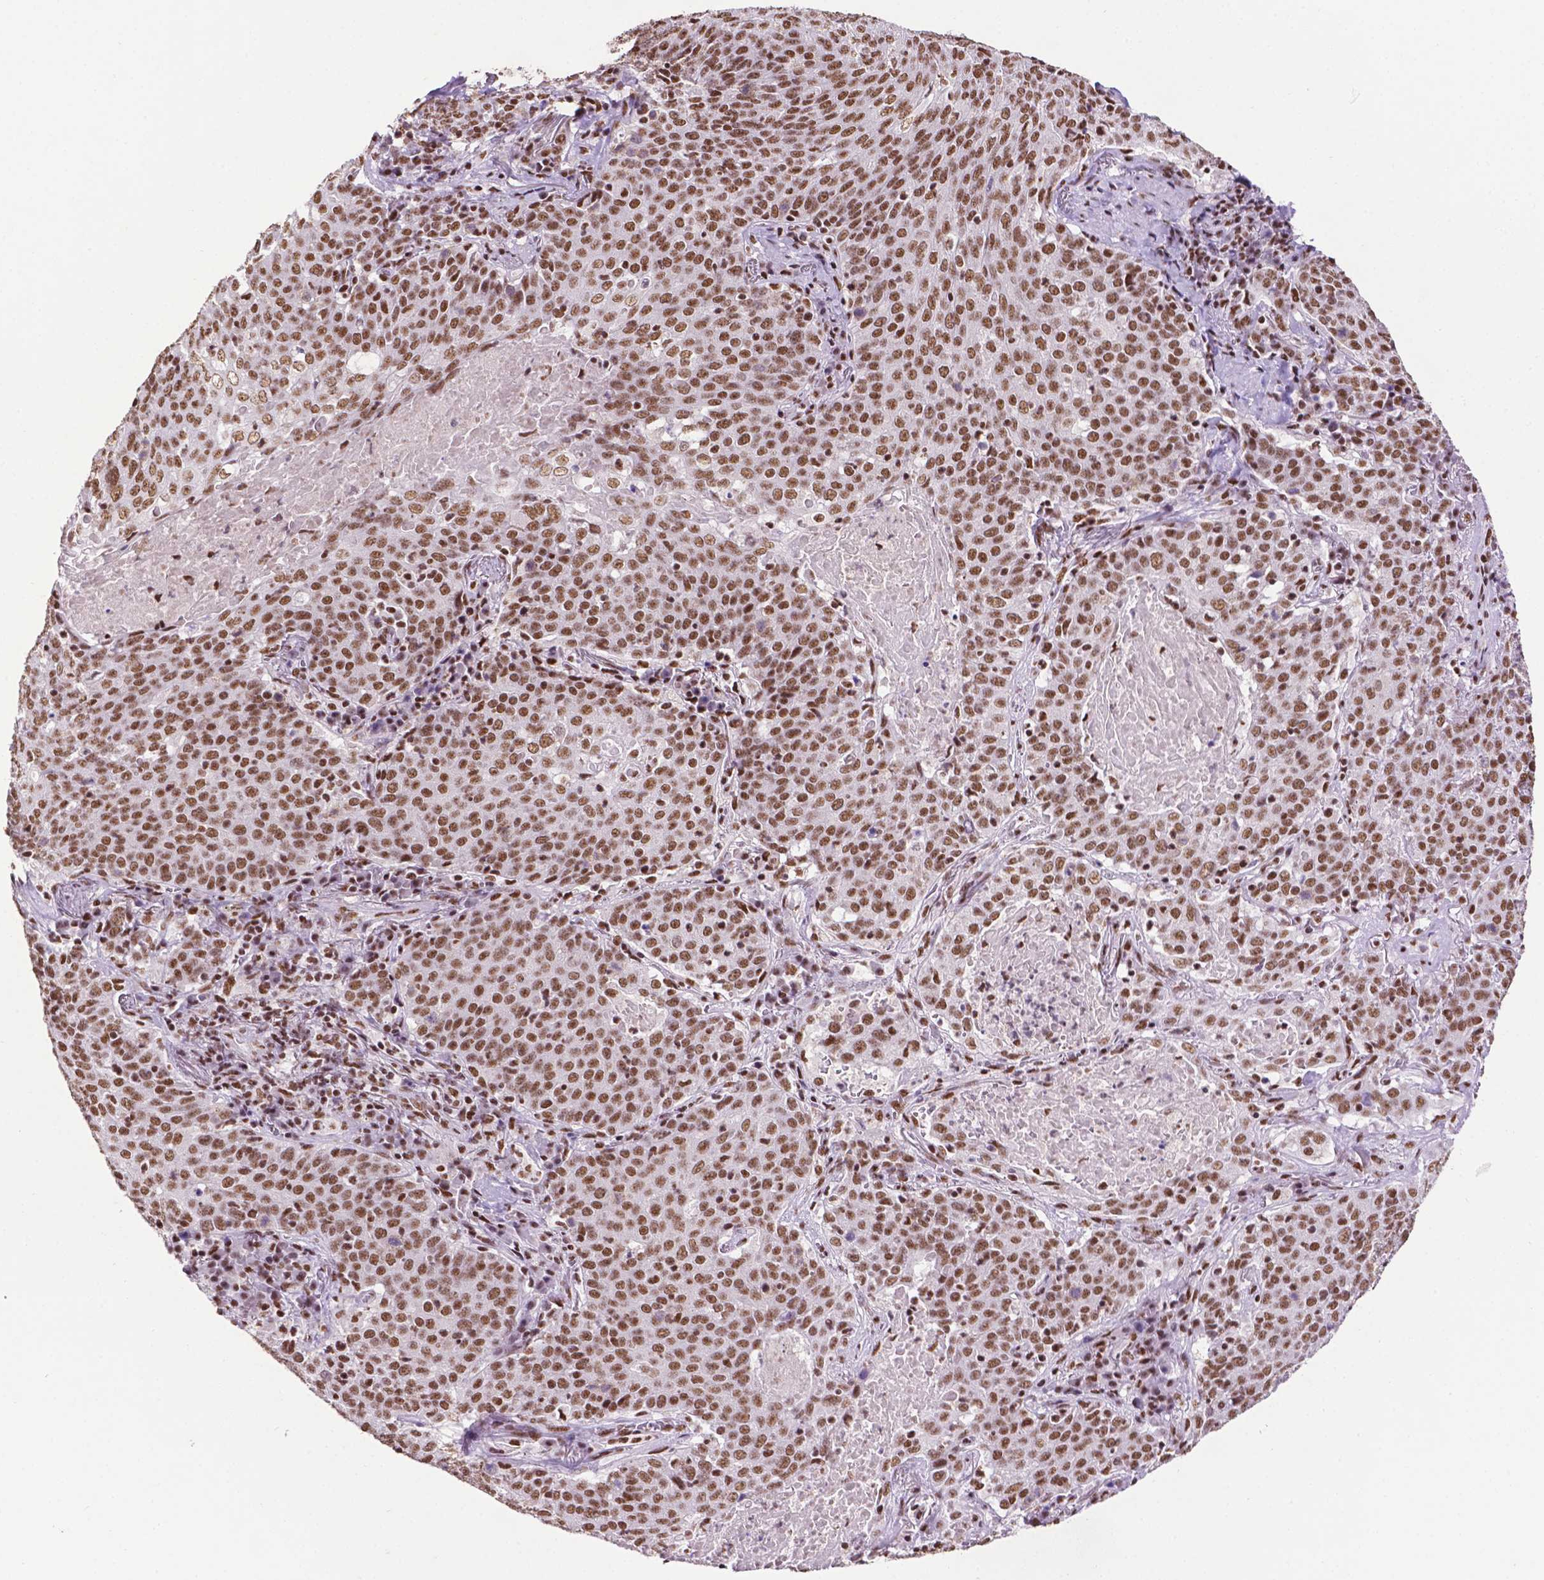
{"staining": {"intensity": "moderate", "quantity": ">75%", "location": "nuclear"}, "tissue": "lung cancer", "cell_type": "Tumor cells", "image_type": "cancer", "snomed": [{"axis": "morphology", "description": "Squamous cell carcinoma, NOS"}, {"axis": "topography", "description": "Lung"}], "caption": "Lung cancer (squamous cell carcinoma) tissue reveals moderate nuclear expression in about >75% of tumor cells, visualized by immunohistochemistry.", "gene": "CCAR2", "patient": {"sex": "male", "age": 82}}